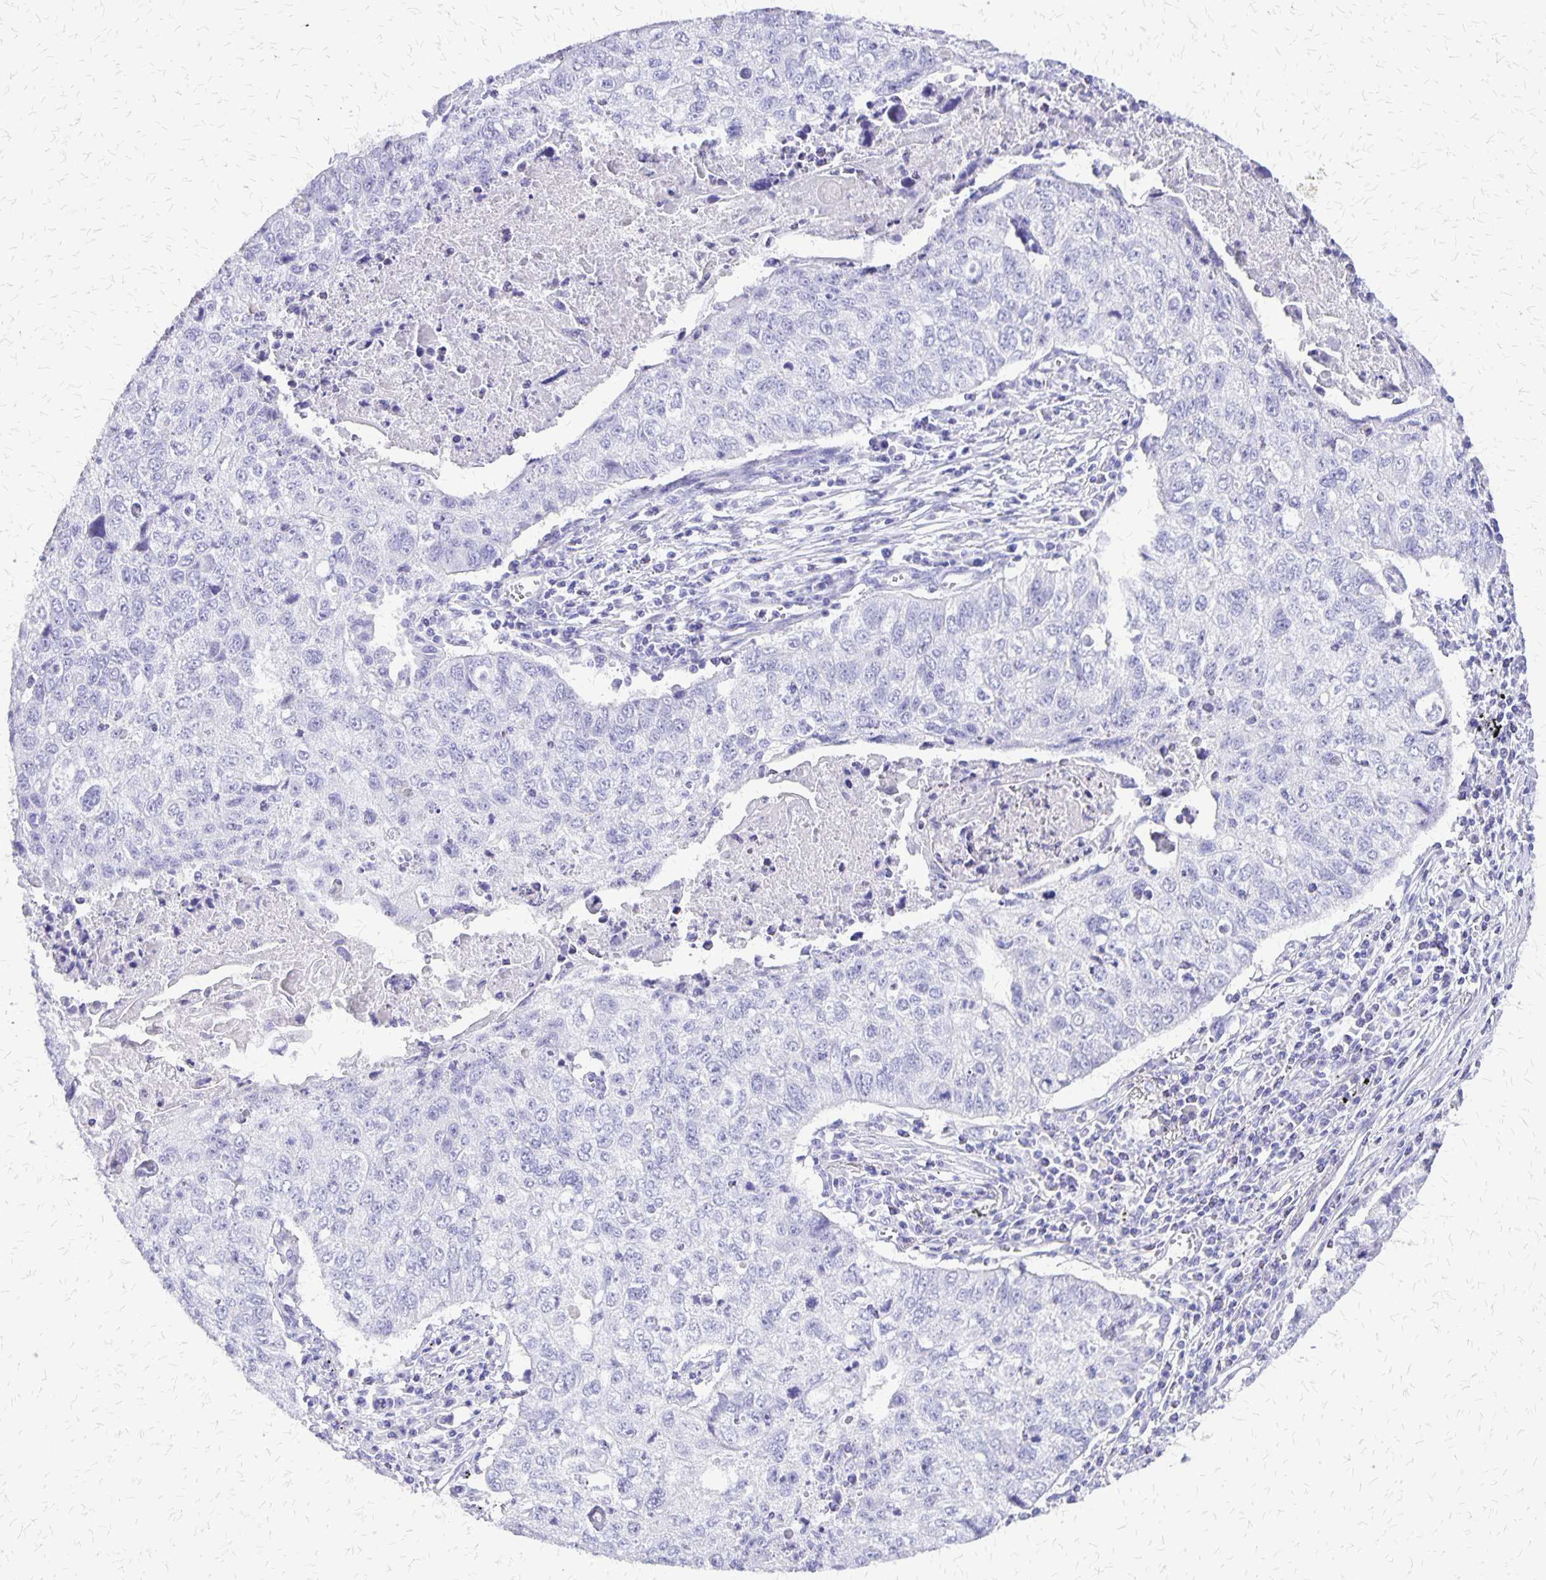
{"staining": {"intensity": "negative", "quantity": "none", "location": "none"}, "tissue": "lung cancer", "cell_type": "Tumor cells", "image_type": "cancer", "snomed": [{"axis": "morphology", "description": "Normal morphology"}, {"axis": "morphology", "description": "Aneuploidy"}, {"axis": "morphology", "description": "Squamous cell carcinoma, NOS"}, {"axis": "topography", "description": "Lymph node"}, {"axis": "topography", "description": "Lung"}], "caption": "Protein analysis of lung cancer reveals no significant staining in tumor cells.", "gene": "SLC13A2", "patient": {"sex": "female", "age": 76}}